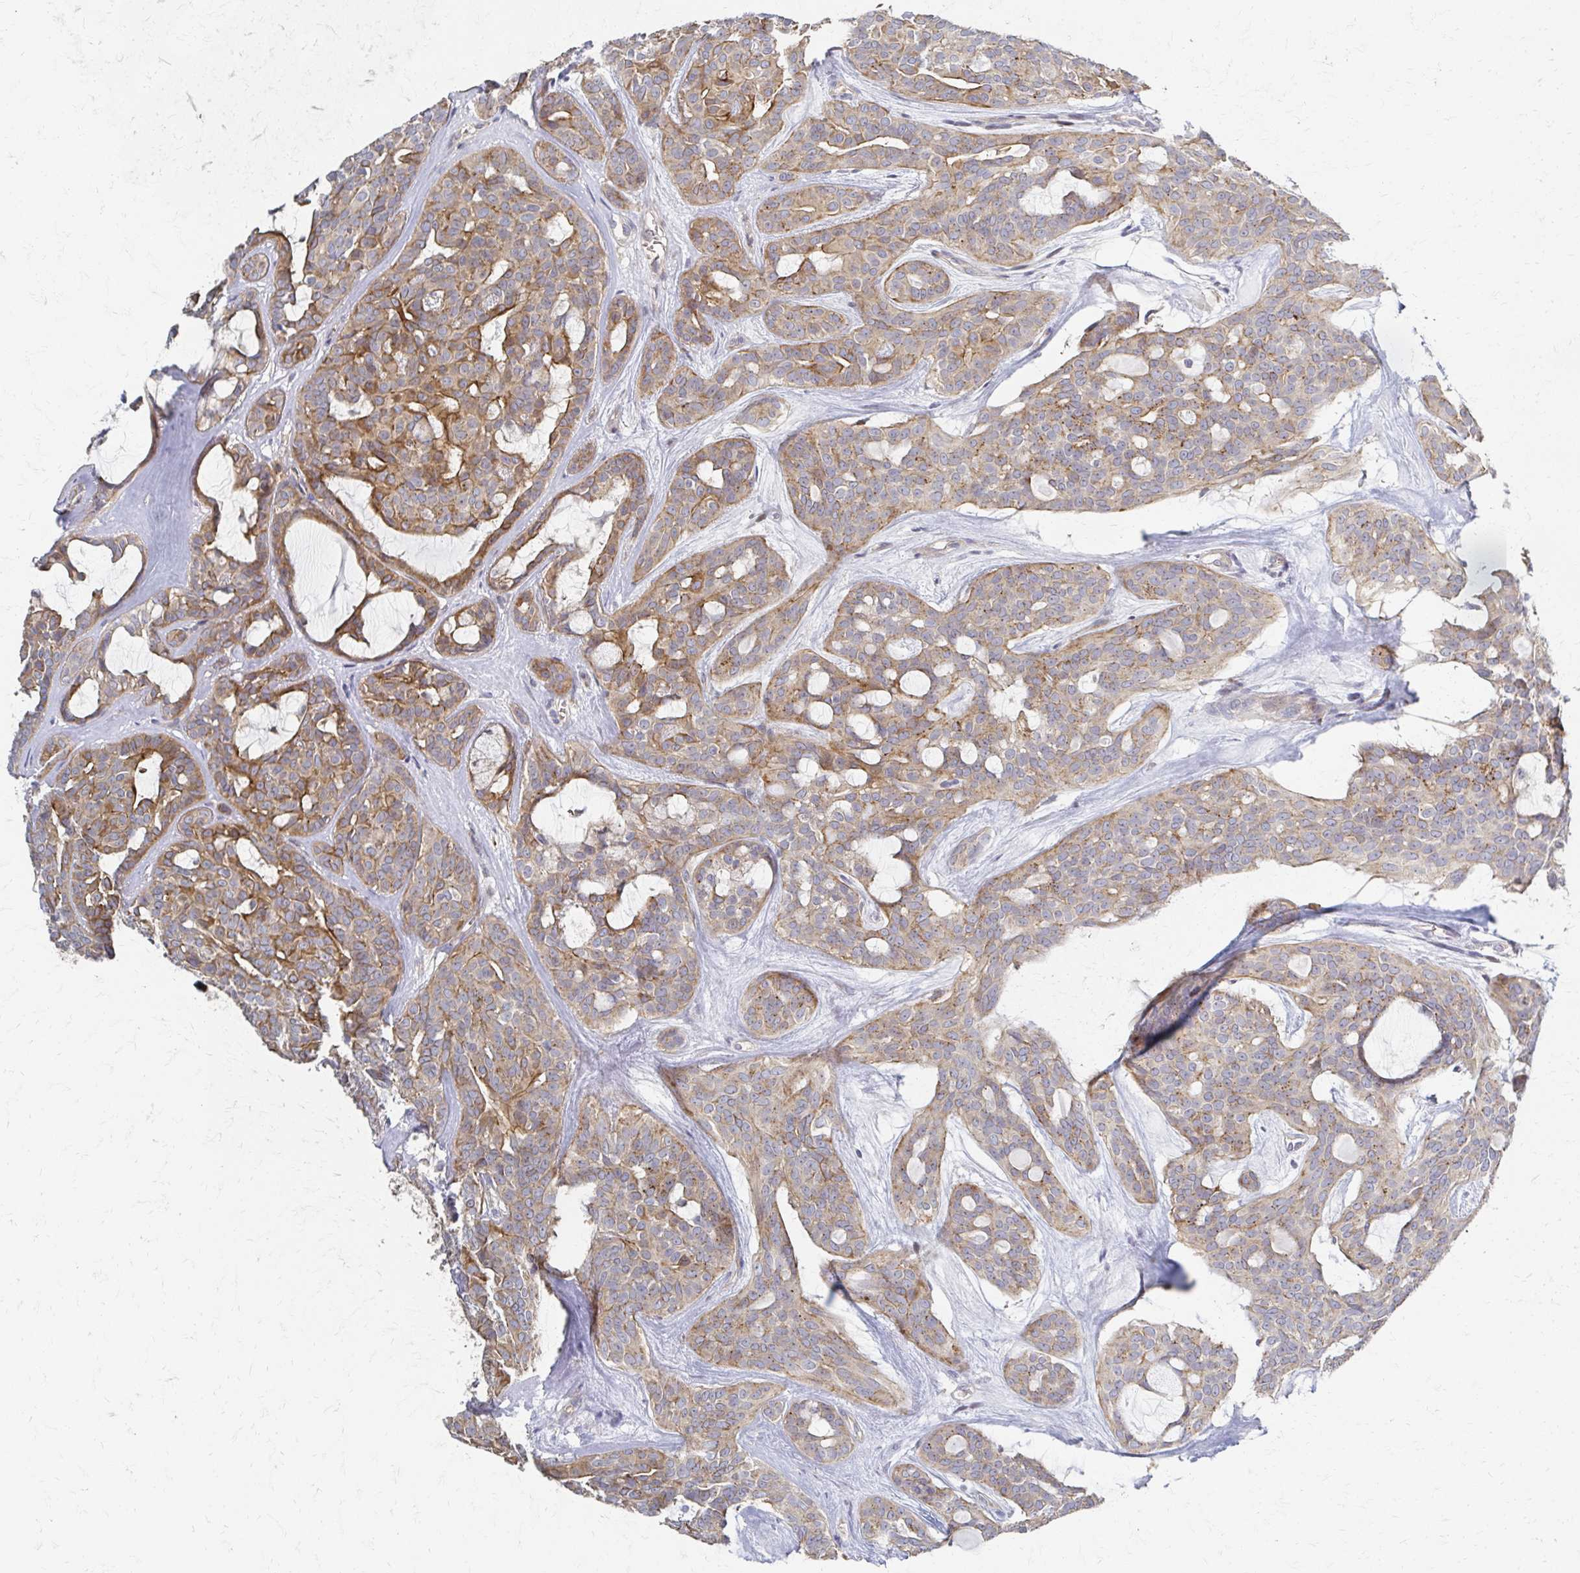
{"staining": {"intensity": "moderate", "quantity": ">75%", "location": "cytoplasmic/membranous"}, "tissue": "head and neck cancer", "cell_type": "Tumor cells", "image_type": "cancer", "snomed": [{"axis": "morphology", "description": "Adenocarcinoma, NOS"}, {"axis": "topography", "description": "Head-Neck"}], "caption": "Head and neck cancer (adenocarcinoma) stained with a brown dye exhibits moderate cytoplasmic/membranous positive expression in about >75% of tumor cells.", "gene": "SKA2", "patient": {"sex": "male", "age": 66}}